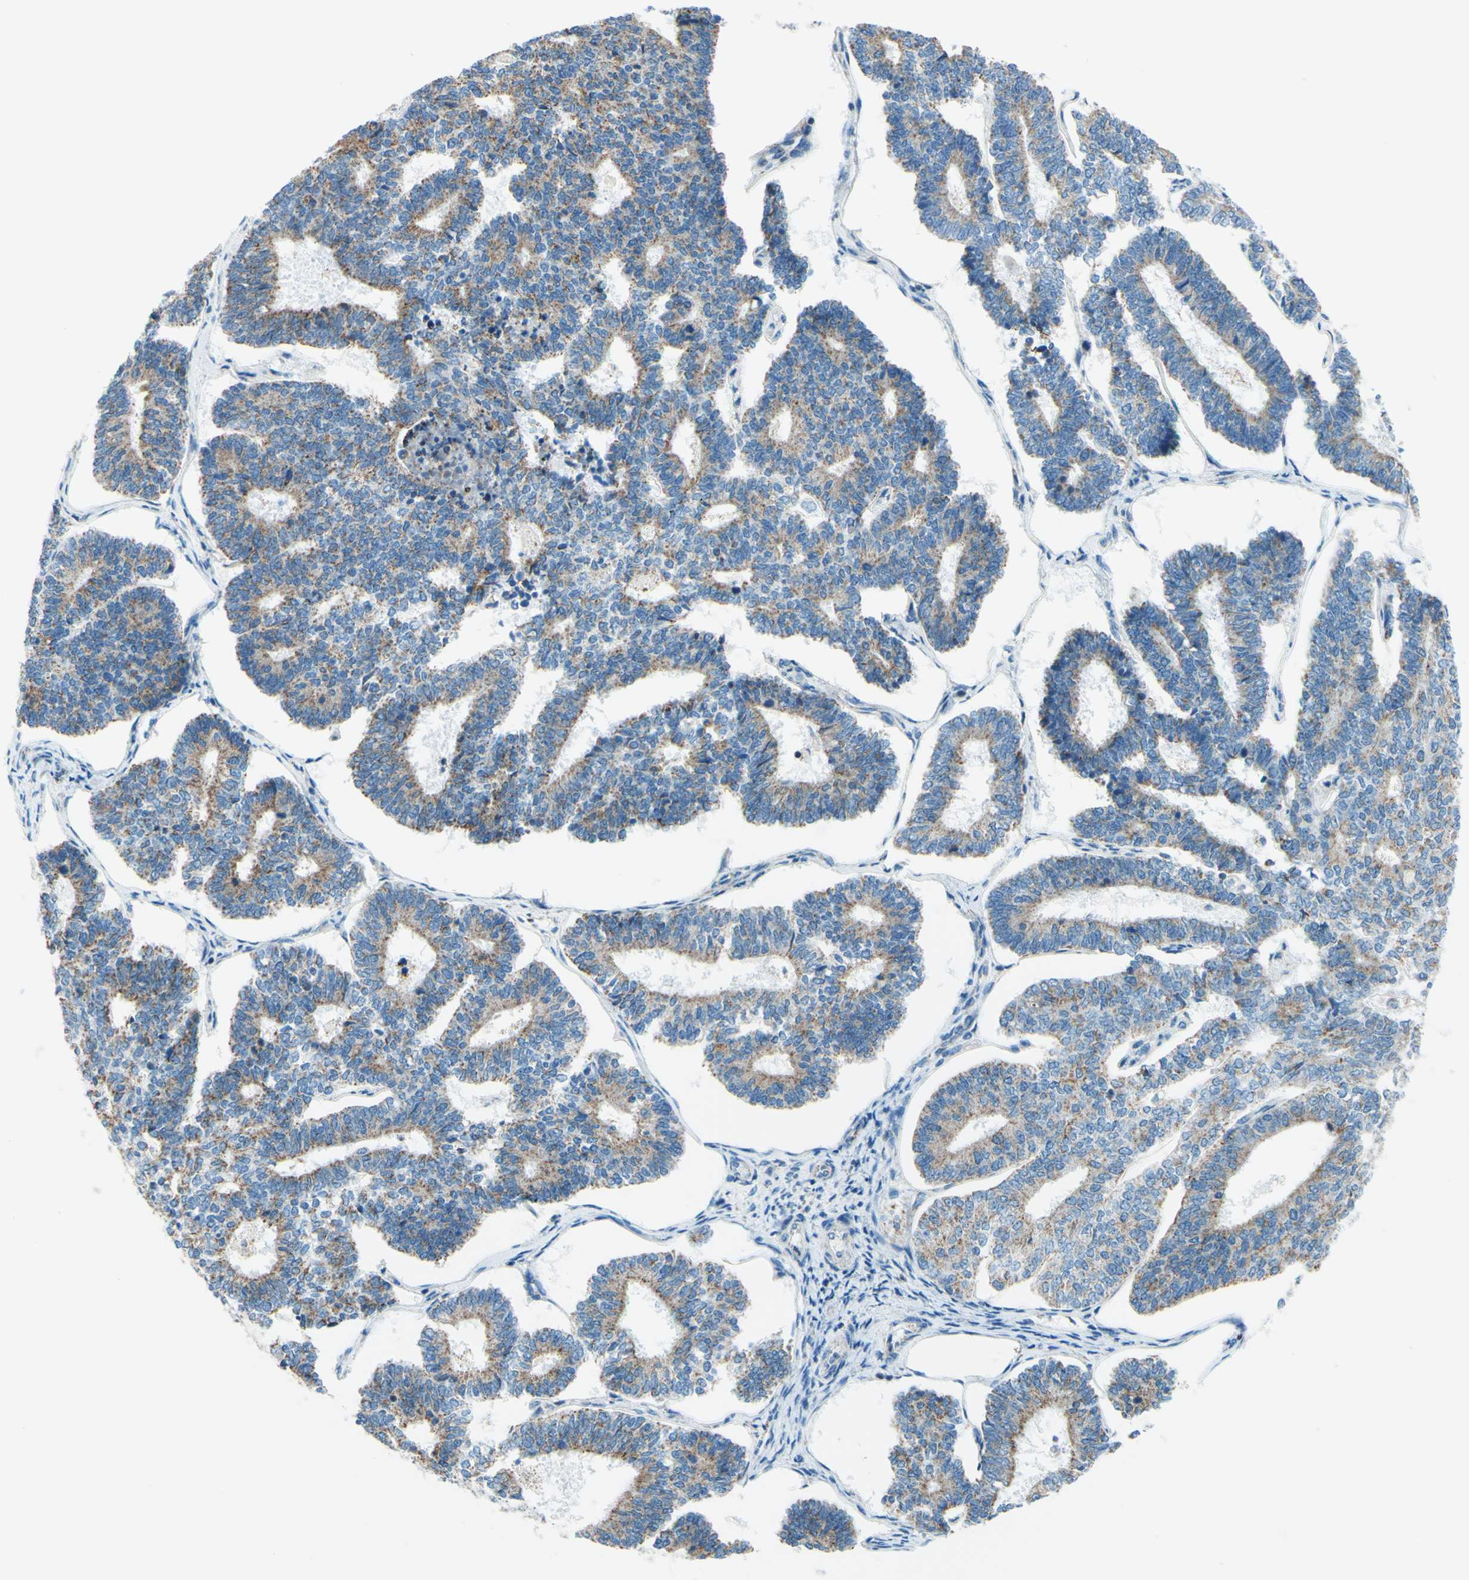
{"staining": {"intensity": "weak", "quantity": ">75%", "location": "cytoplasmic/membranous"}, "tissue": "endometrial cancer", "cell_type": "Tumor cells", "image_type": "cancer", "snomed": [{"axis": "morphology", "description": "Adenocarcinoma, NOS"}, {"axis": "topography", "description": "Endometrium"}], "caption": "Weak cytoplasmic/membranous staining for a protein is identified in approximately >75% of tumor cells of endometrial adenocarcinoma using IHC.", "gene": "CBX7", "patient": {"sex": "female", "age": 70}}